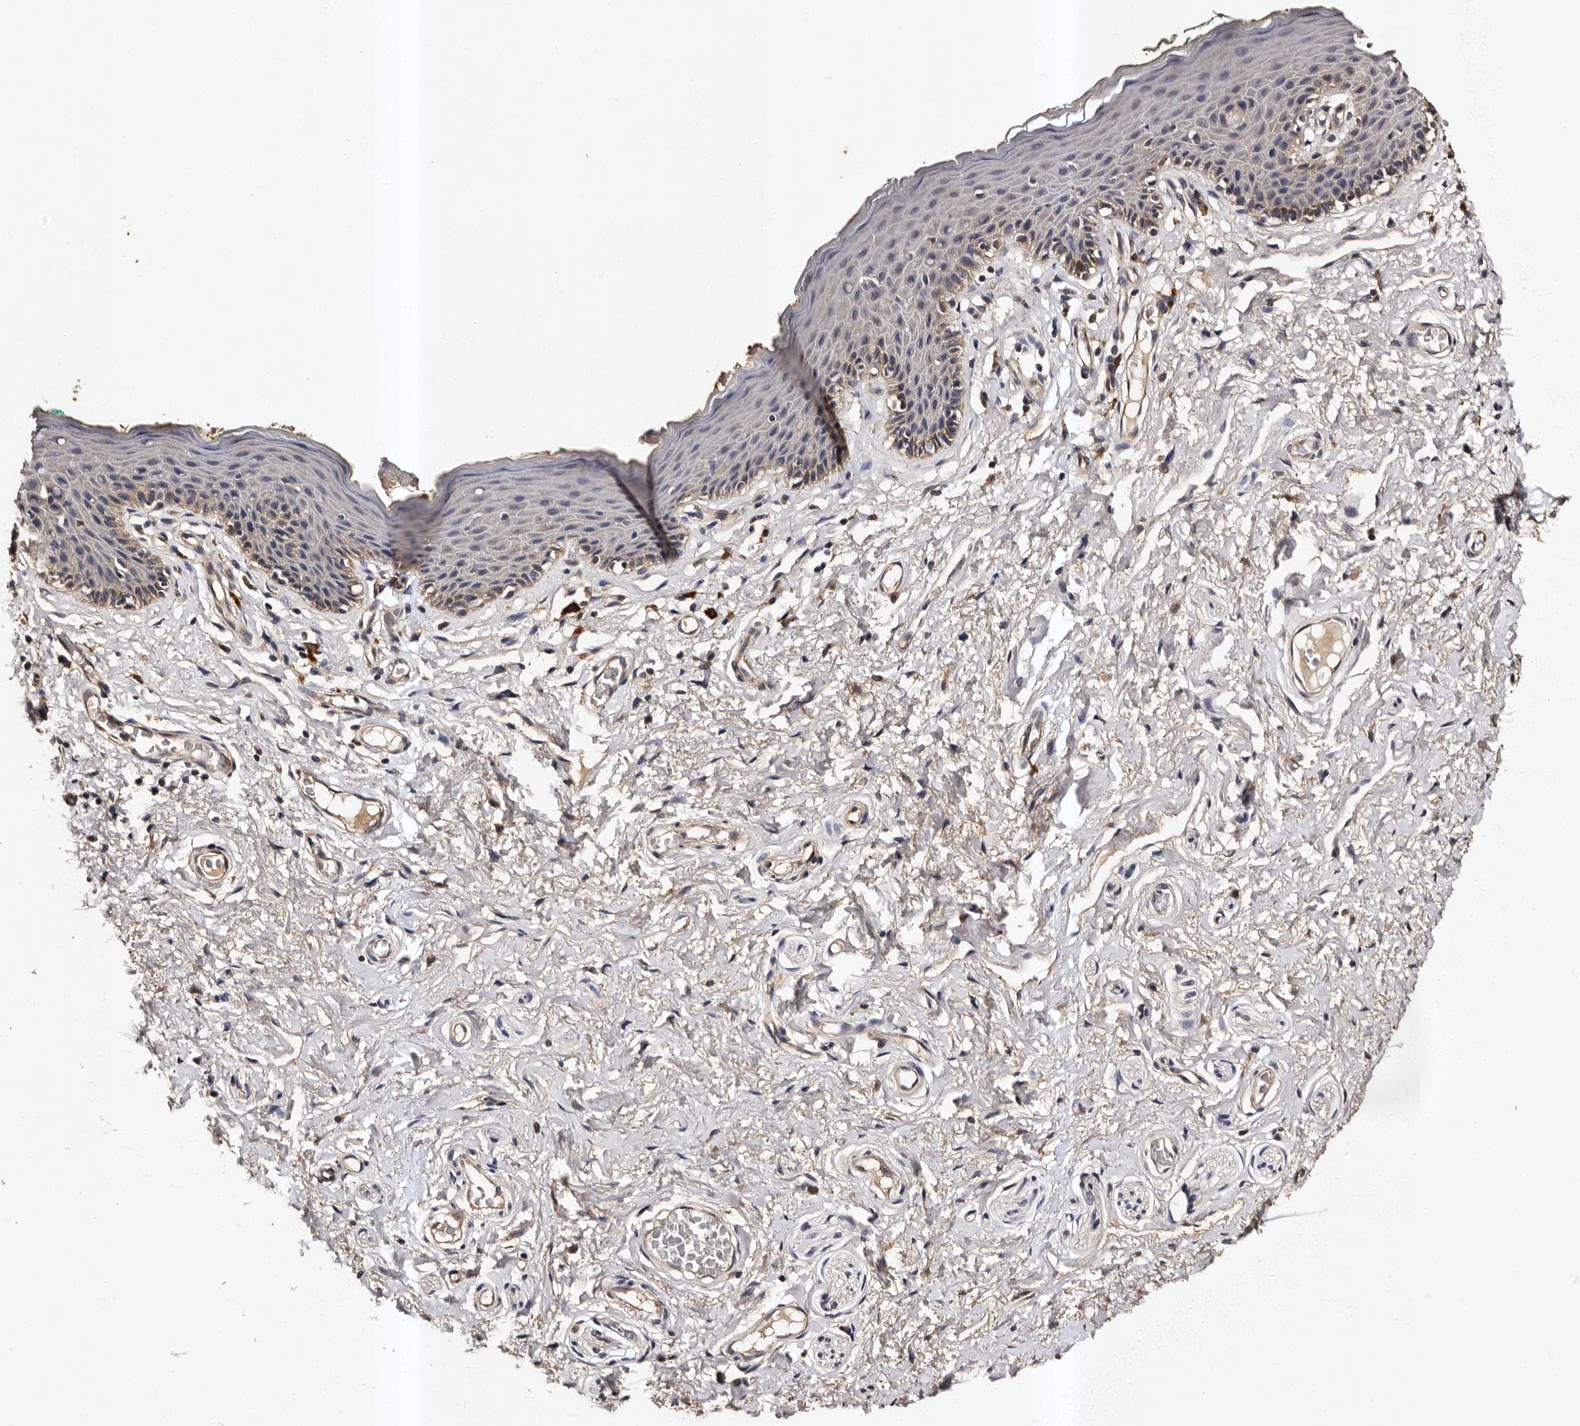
{"staining": {"intensity": "weak", "quantity": "25%-75%", "location": "cytoplasmic/membranous"}, "tissue": "skin", "cell_type": "Epidermal cells", "image_type": "normal", "snomed": [{"axis": "morphology", "description": "Normal tissue, NOS"}, {"axis": "topography", "description": "Vulva"}], "caption": "IHC image of normal human skin stained for a protein (brown), which exhibits low levels of weak cytoplasmic/membranous expression in about 25%-75% of epidermal cells.", "gene": "ADCK5", "patient": {"sex": "female", "age": 66}}